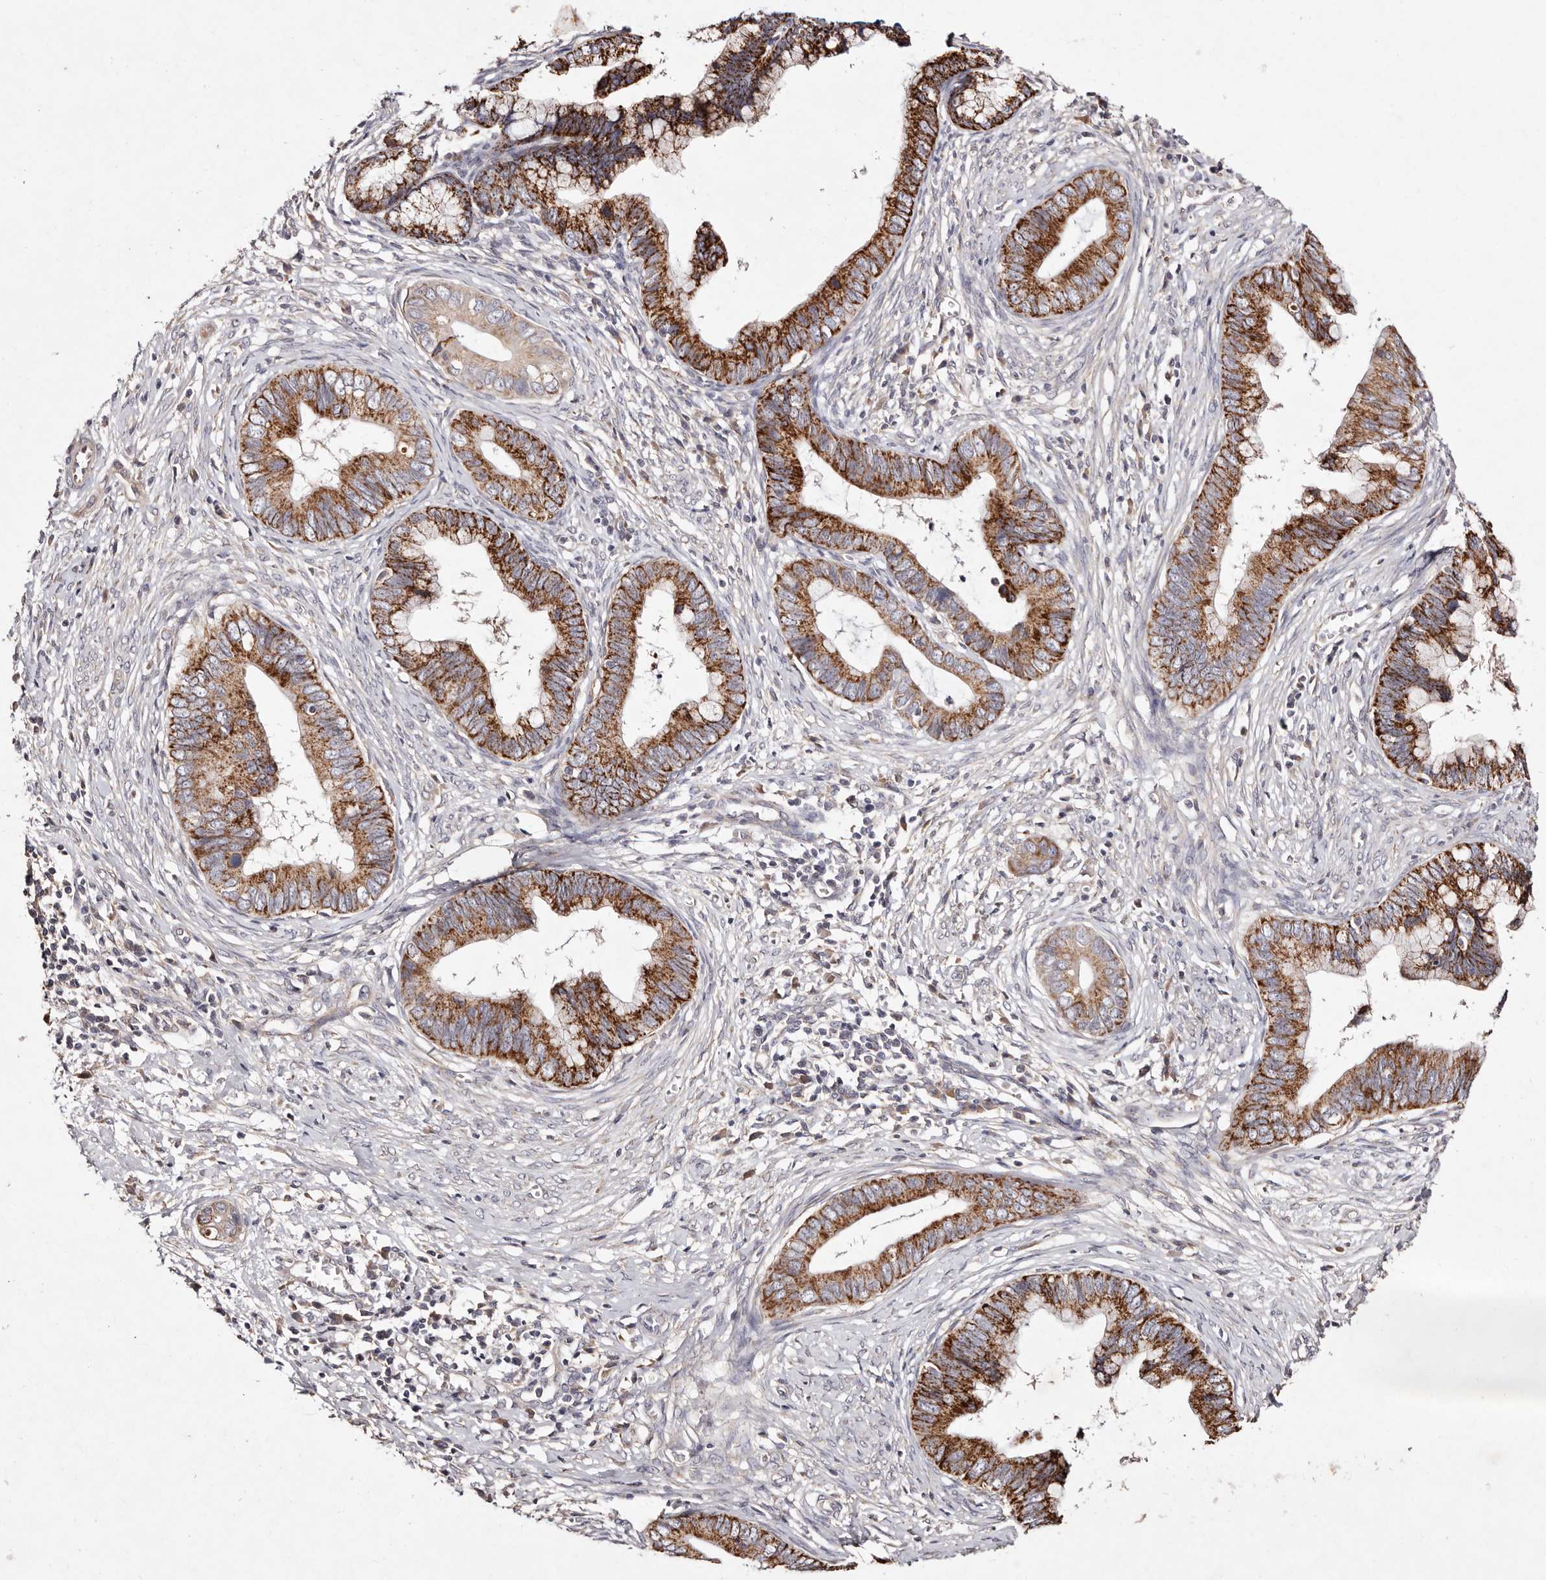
{"staining": {"intensity": "strong", "quantity": ">75%", "location": "cytoplasmic/membranous"}, "tissue": "cervical cancer", "cell_type": "Tumor cells", "image_type": "cancer", "snomed": [{"axis": "morphology", "description": "Adenocarcinoma, NOS"}, {"axis": "topography", "description": "Cervix"}], "caption": "An image showing strong cytoplasmic/membranous positivity in approximately >75% of tumor cells in cervical cancer (adenocarcinoma), as visualized by brown immunohistochemical staining.", "gene": "TSC2", "patient": {"sex": "female", "age": 44}}